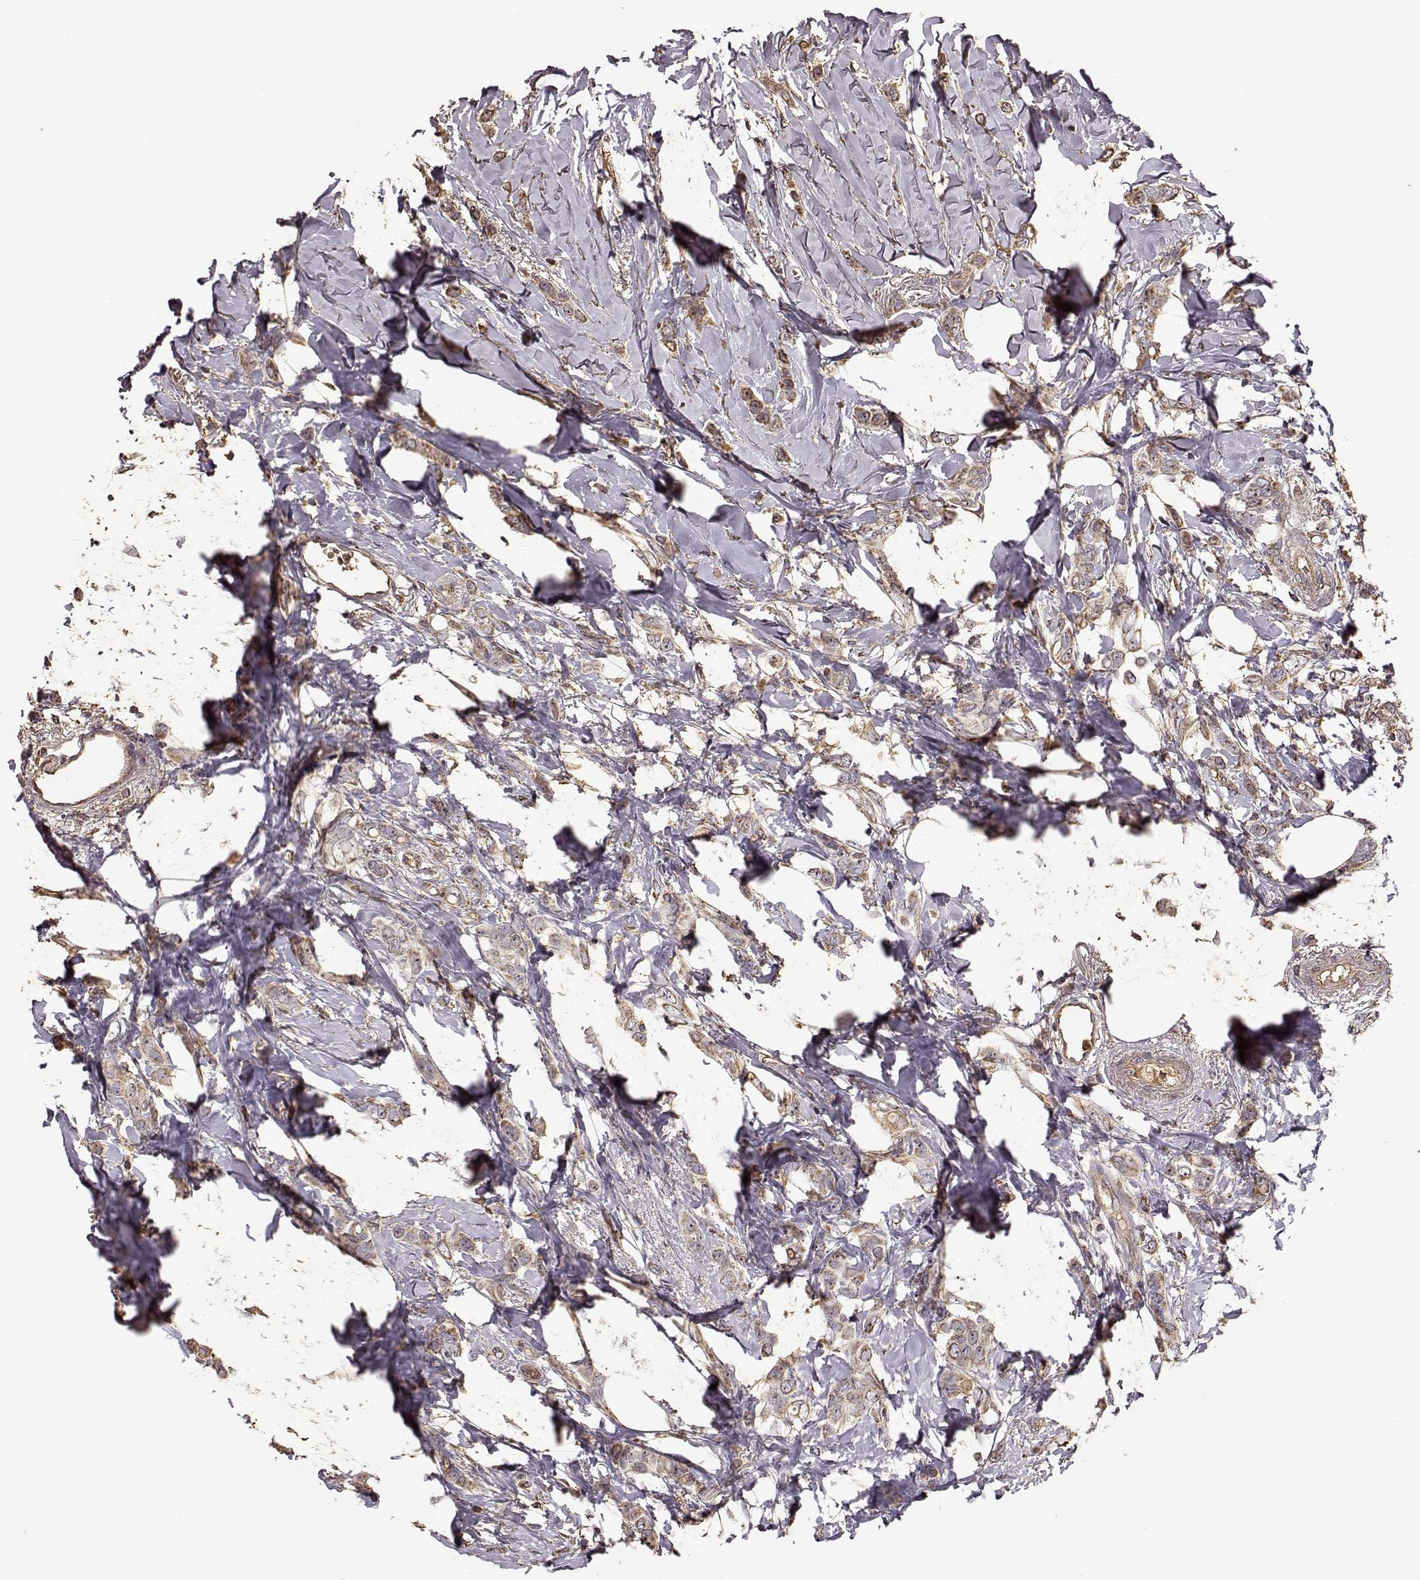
{"staining": {"intensity": "moderate", "quantity": ">75%", "location": "cytoplasmic/membranous,nuclear"}, "tissue": "breast cancer", "cell_type": "Tumor cells", "image_type": "cancer", "snomed": [{"axis": "morphology", "description": "Lobular carcinoma"}, {"axis": "topography", "description": "Breast"}], "caption": "Breast cancer stained for a protein (brown) demonstrates moderate cytoplasmic/membranous and nuclear positive staining in about >75% of tumor cells.", "gene": "PTGES2", "patient": {"sex": "female", "age": 66}}